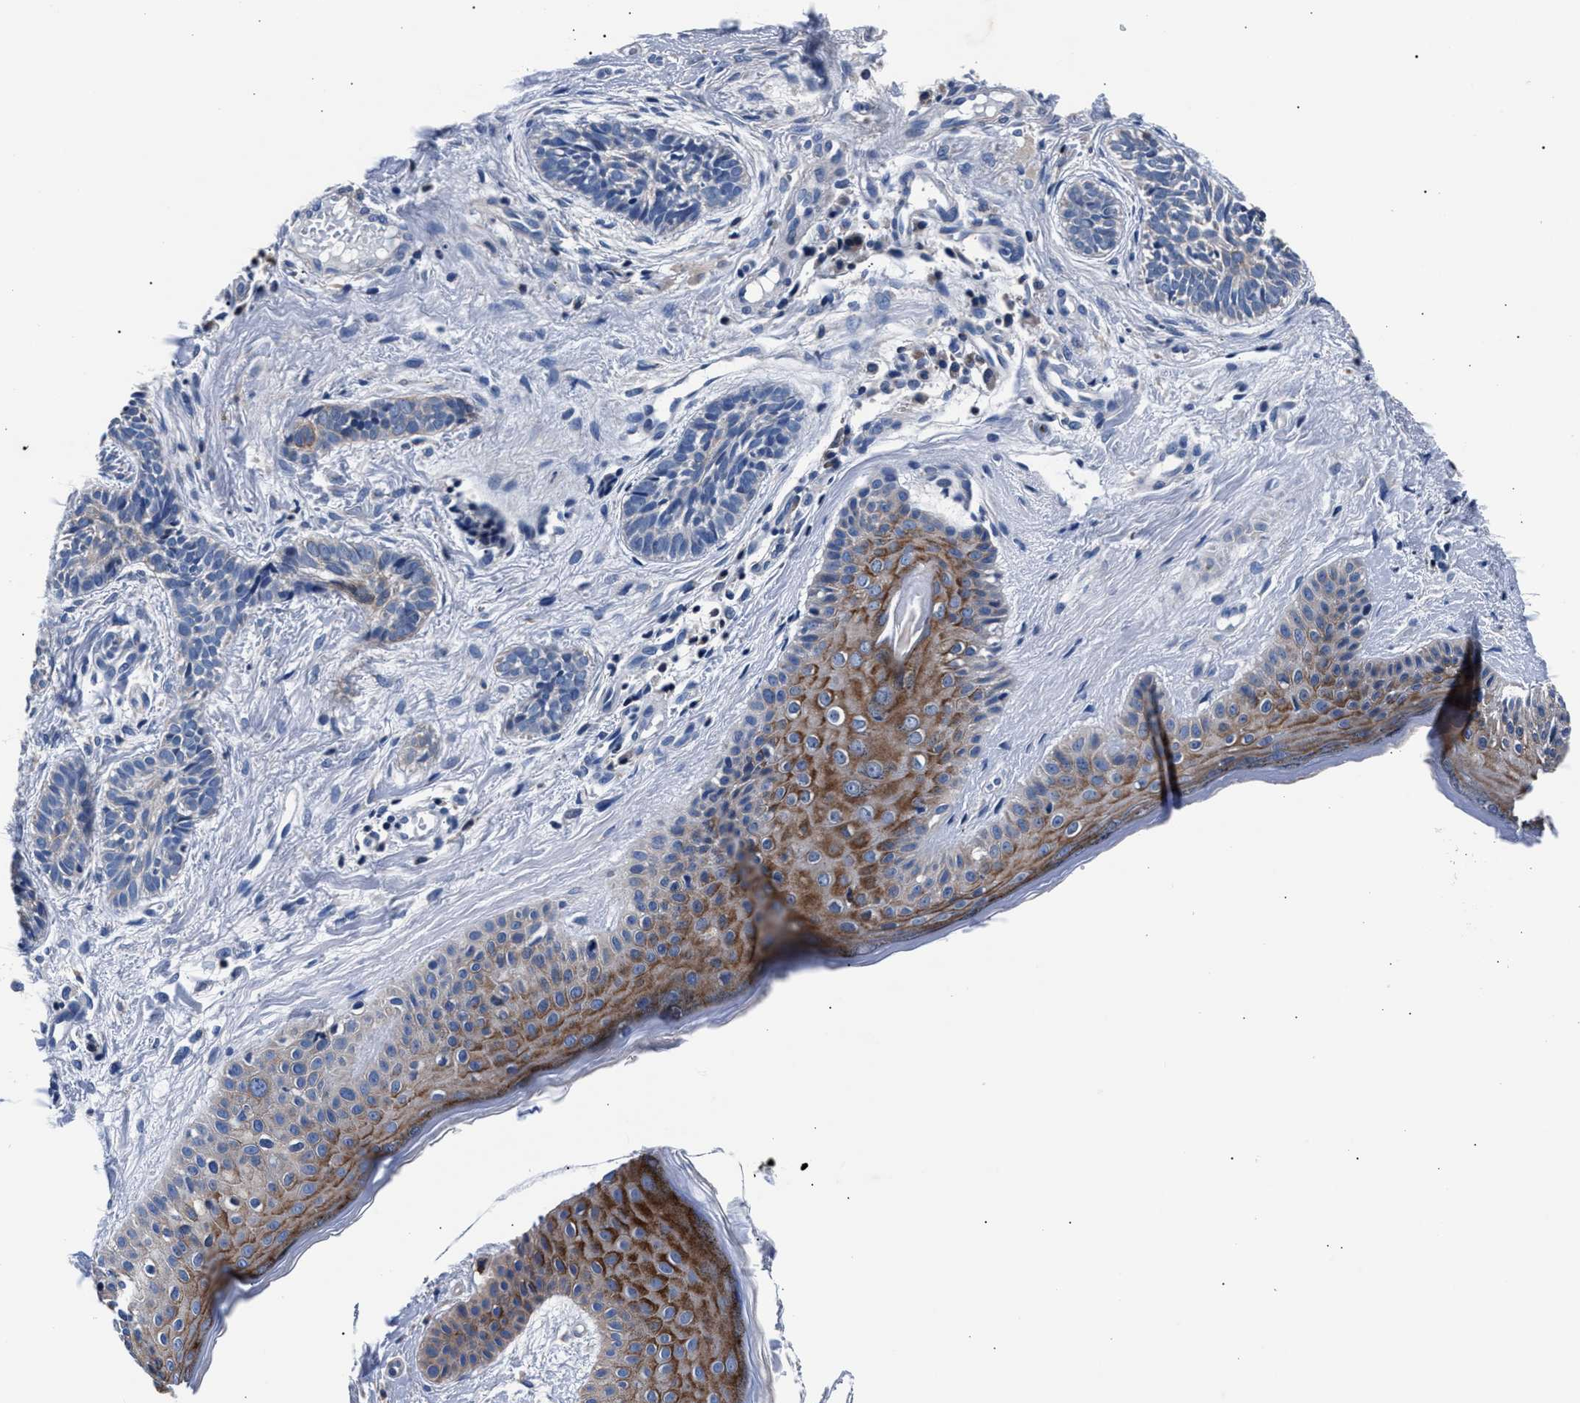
{"staining": {"intensity": "weak", "quantity": "<25%", "location": "cytoplasmic/membranous"}, "tissue": "skin cancer", "cell_type": "Tumor cells", "image_type": "cancer", "snomed": [{"axis": "morphology", "description": "Normal tissue, NOS"}, {"axis": "morphology", "description": "Basal cell carcinoma"}, {"axis": "topography", "description": "Skin"}], "caption": "Skin cancer was stained to show a protein in brown. There is no significant positivity in tumor cells.", "gene": "PHF24", "patient": {"sex": "male", "age": 63}}